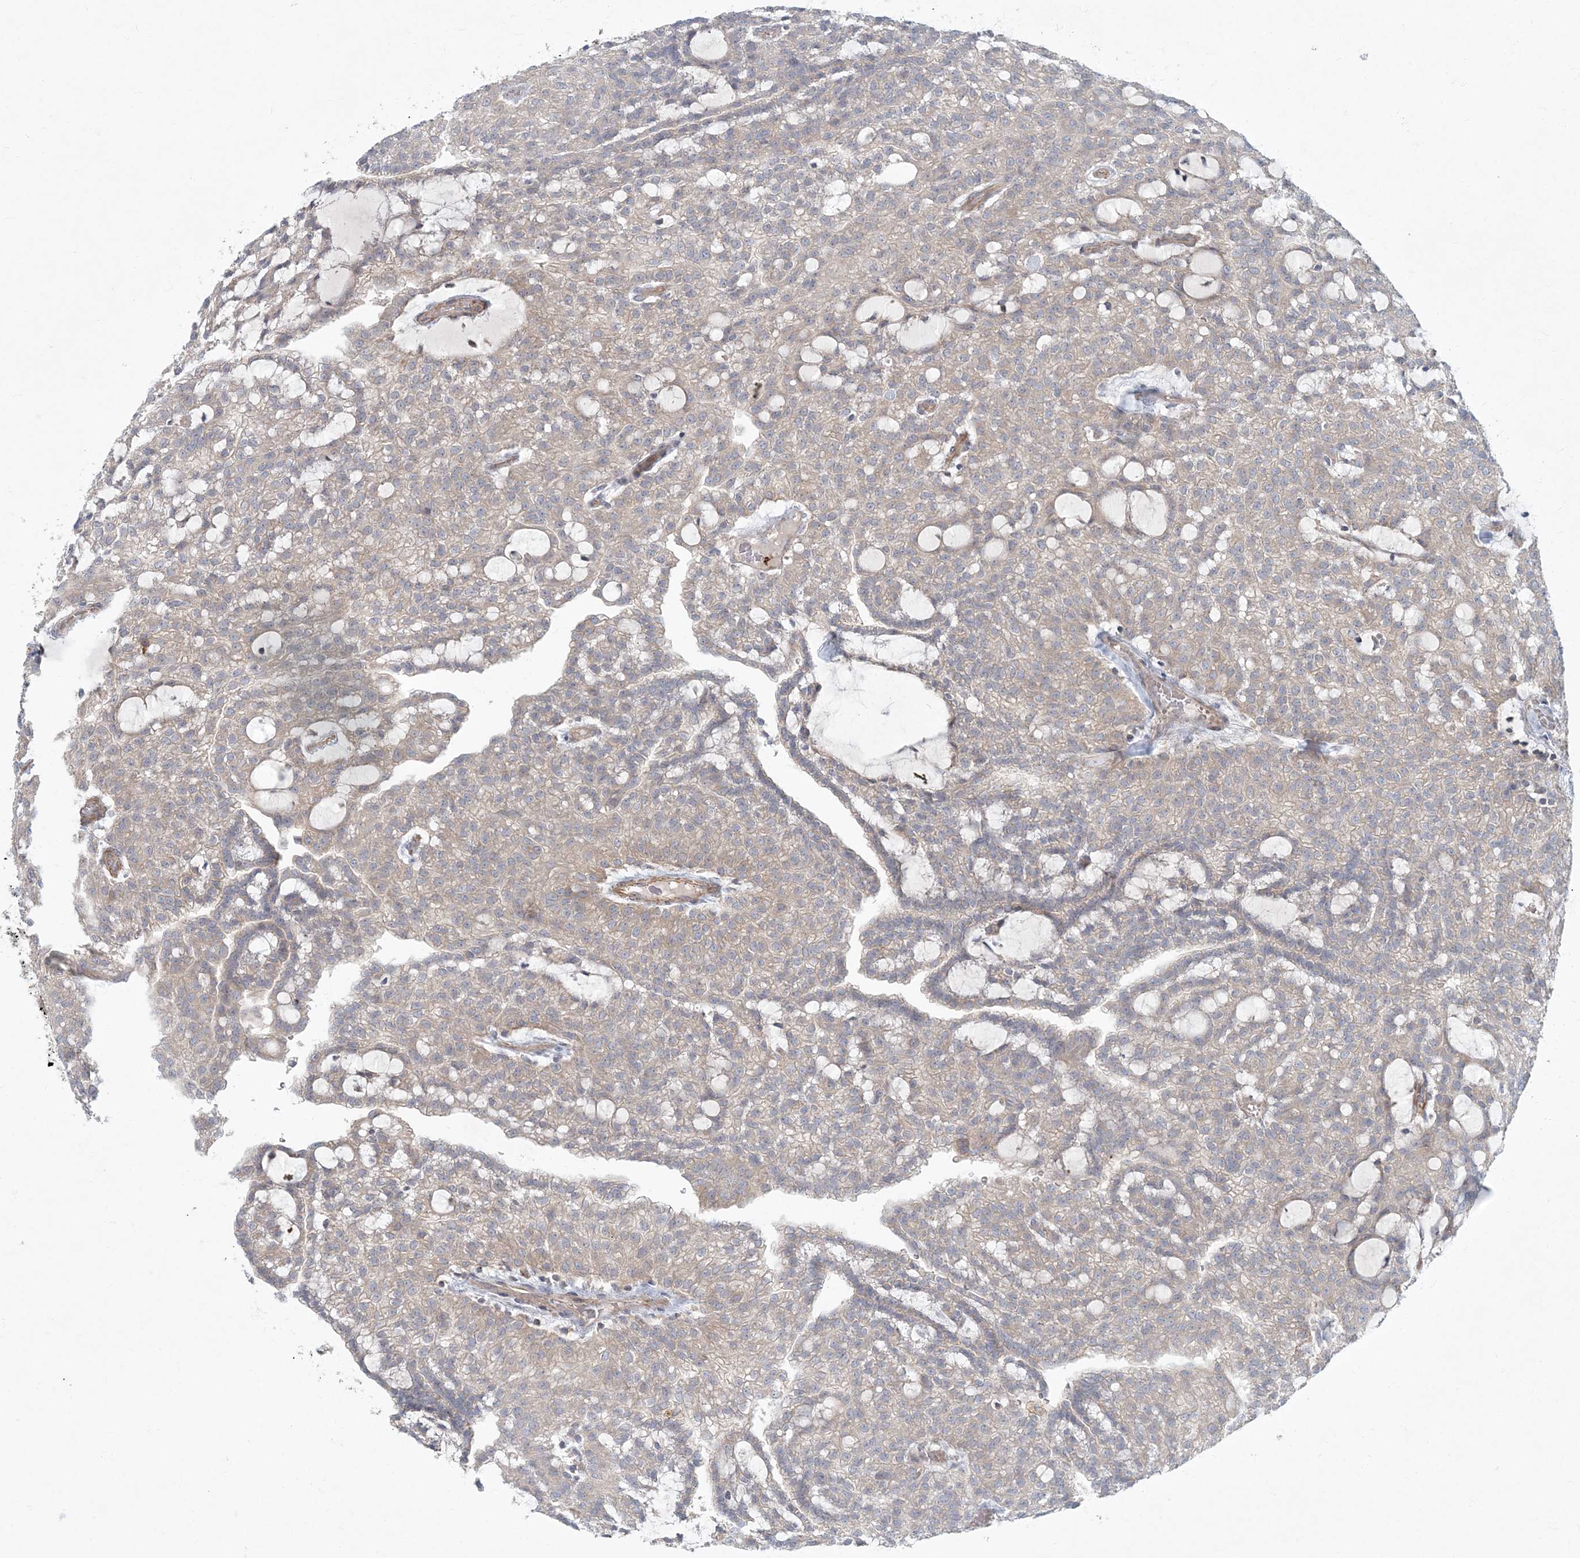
{"staining": {"intensity": "negative", "quantity": "none", "location": "none"}, "tissue": "renal cancer", "cell_type": "Tumor cells", "image_type": "cancer", "snomed": [{"axis": "morphology", "description": "Adenocarcinoma, NOS"}, {"axis": "topography", "description": "Kidney"}], "caption": "This is an IHC micrograph of renal cancer. There is no staining in tumor cells.", "gene": "ARHGEF38", "patient": {"sex": "male", "age": 63}}